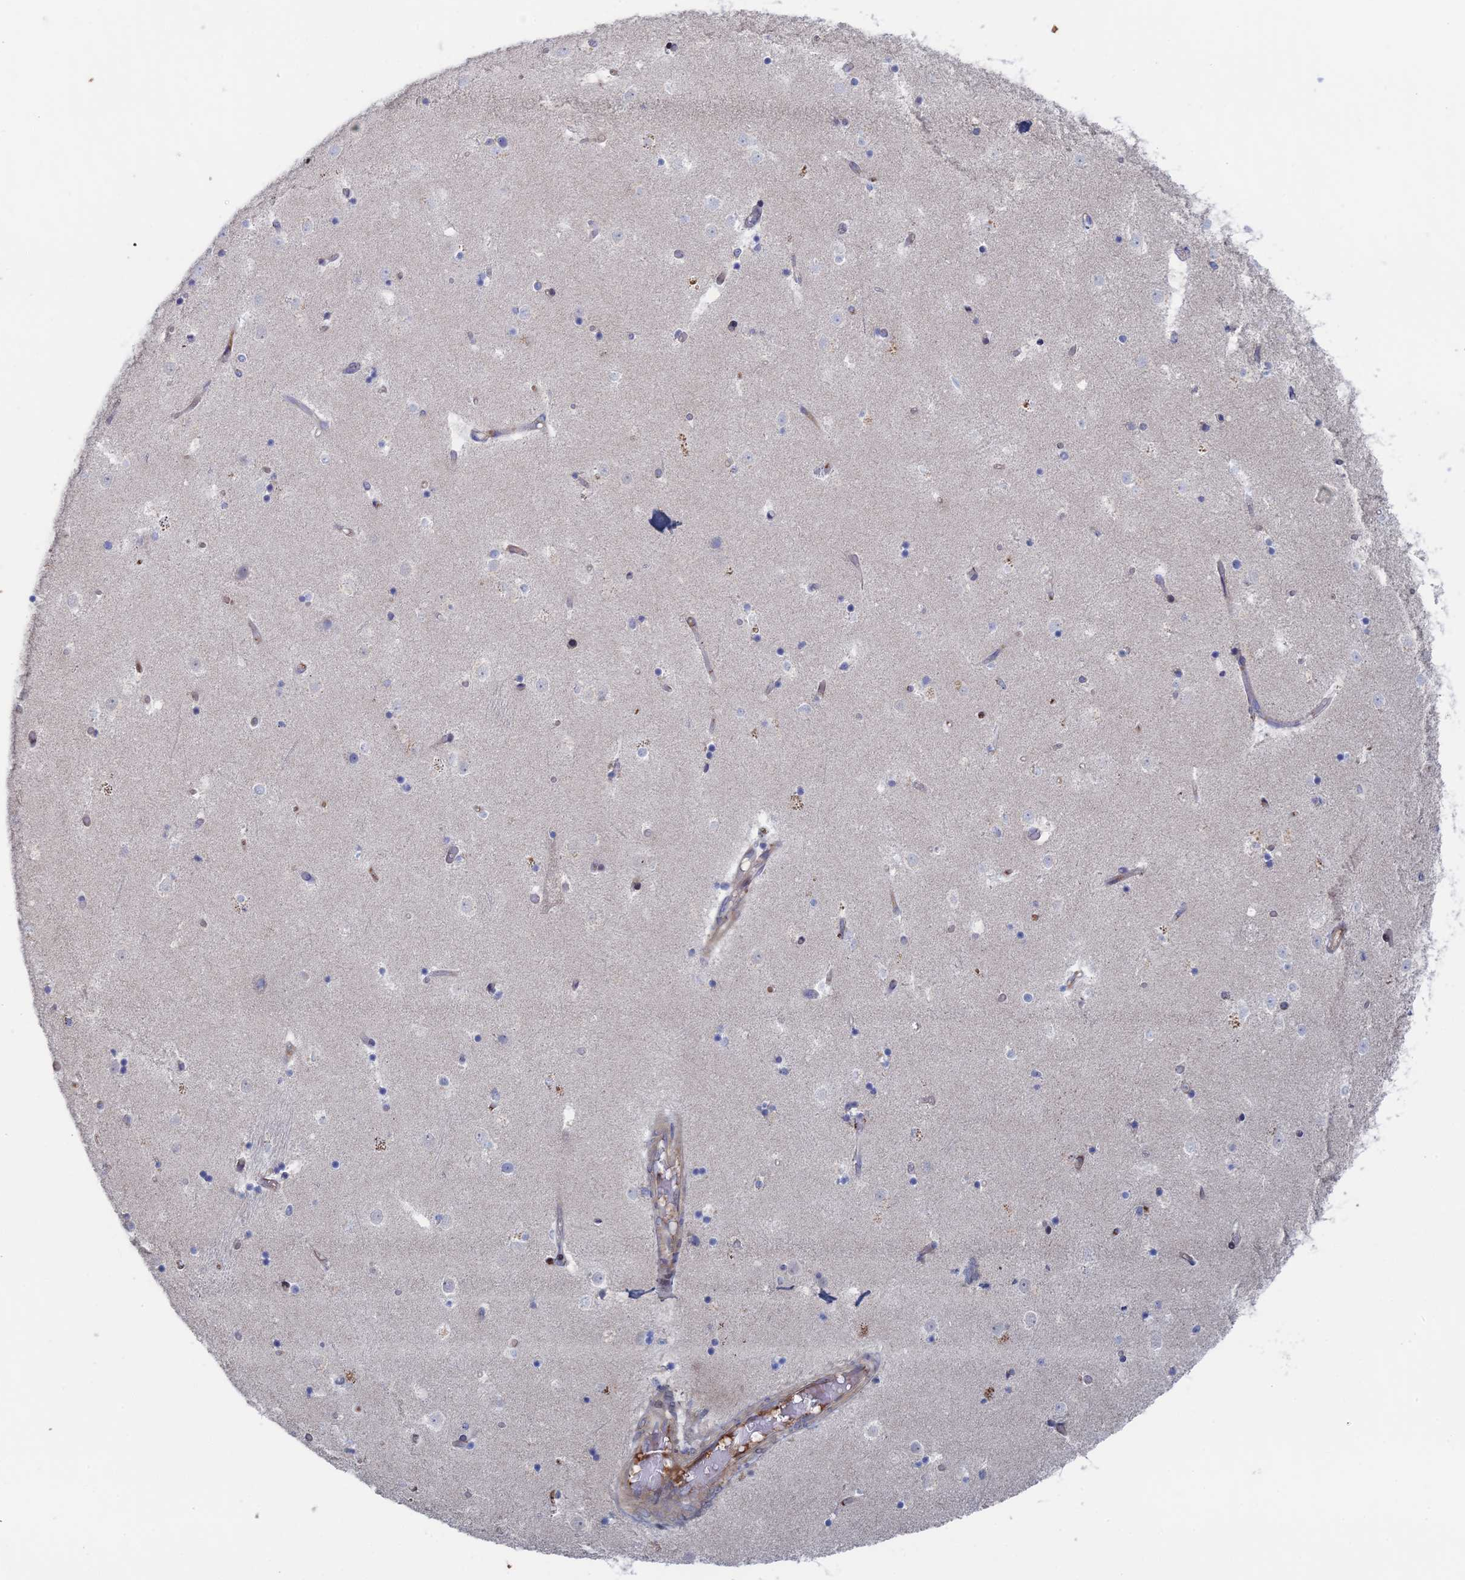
{"staining": {"intensity": "negative", "quantity": "none", "location": "none"}, "tissue": "caudate", "cell_type": "Glial cells", "image_type": "normal", "snomed": [{"axis": "morphology", "description": "Normal tissue, NOS"}, {"axis": "topography", "description": "Lateral ventricle wall"}], "caption": "DAB immunohistochemical staining of normal caudate demonstrates no significant staining in glial cells. (DAB (3,3'-diaminobenzidine) immunohistochemistry, high magnification).", "gene": "IL7", "patient": {"sex": "female", "age": 52}}